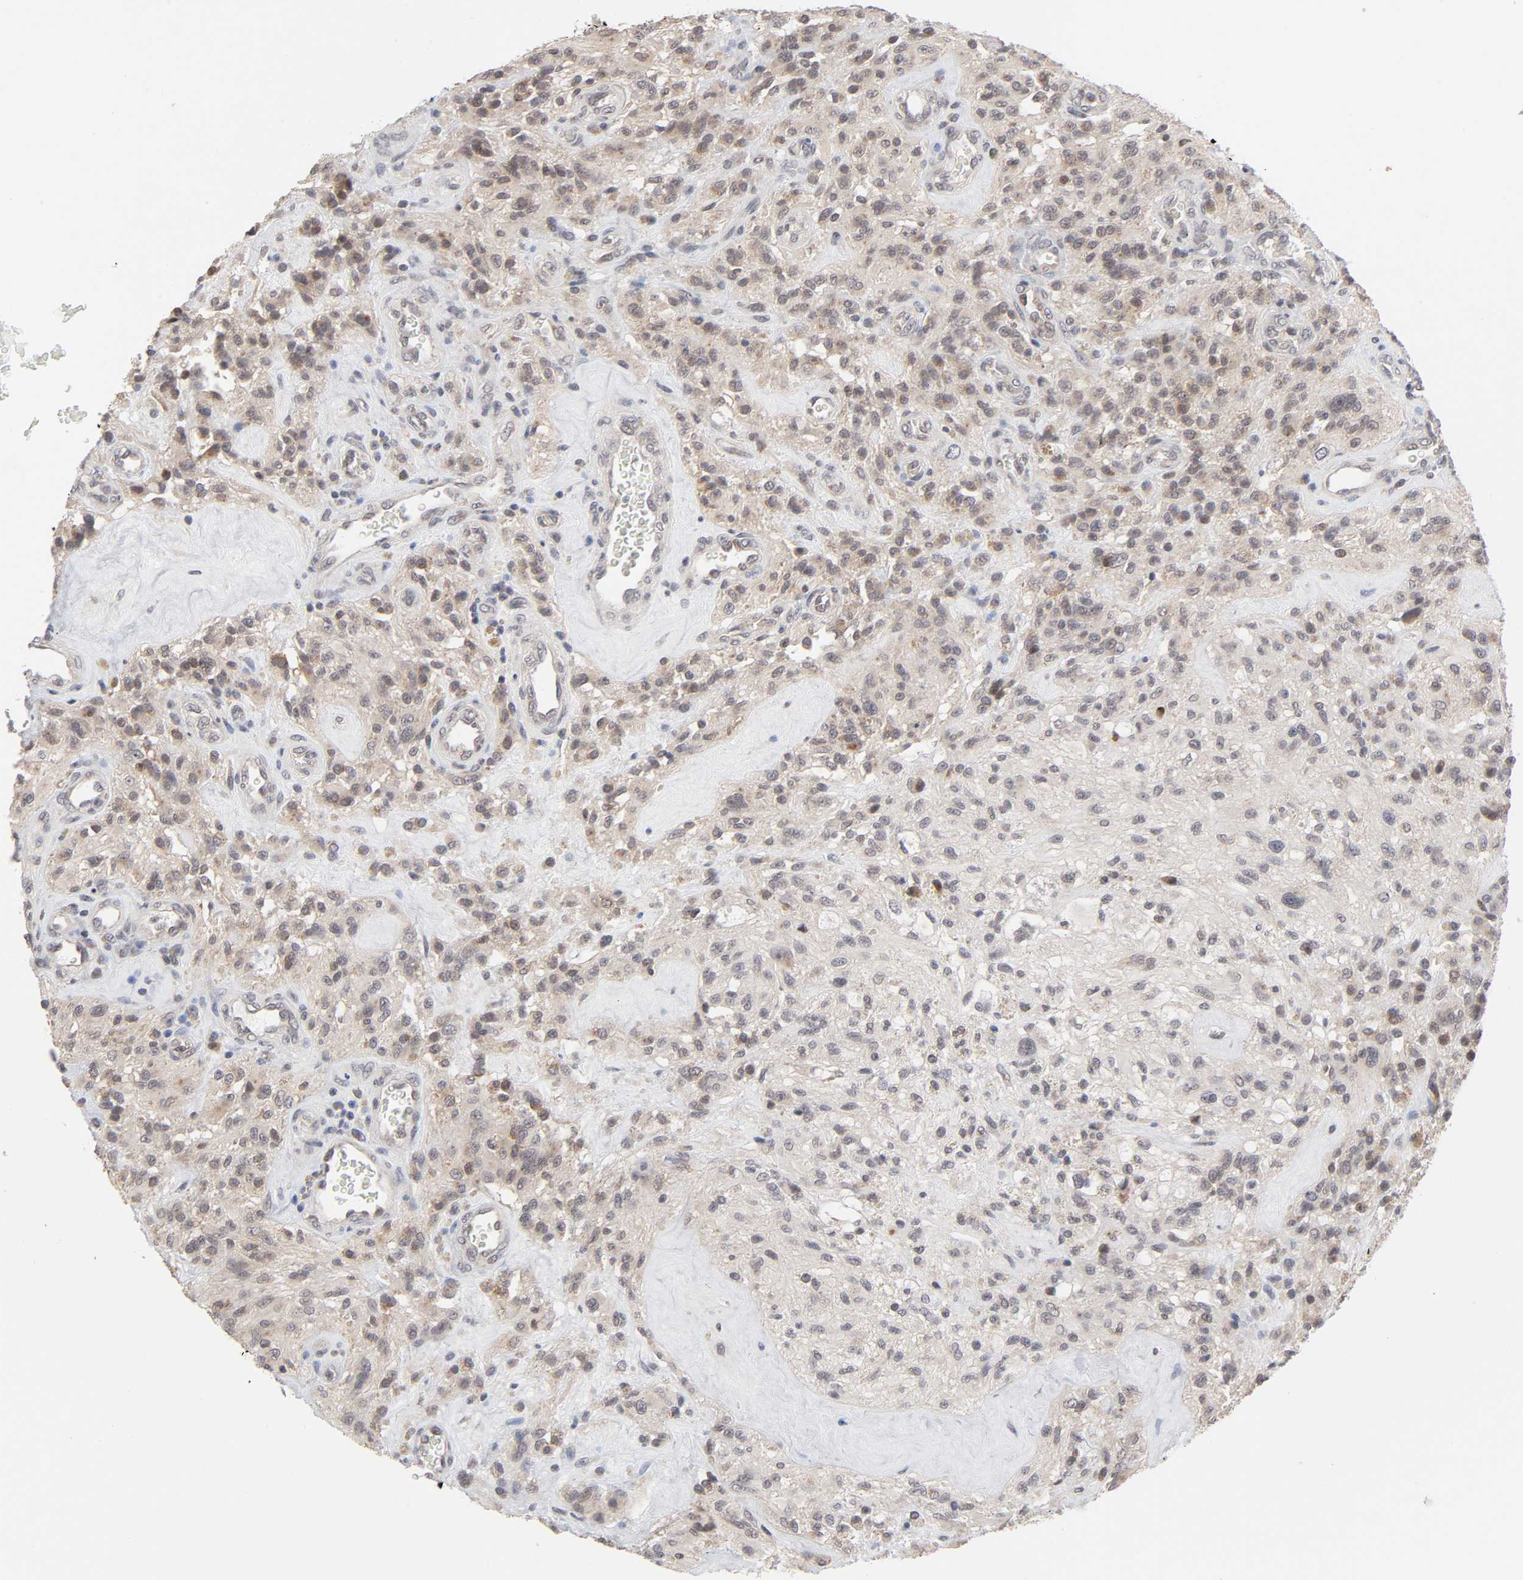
{"staining": {"intensity": "moderate", "quantity": "25%-75%", "location": "cytoplasmic/membranous"}, "tissue": "glioma", "cell_type": "Tumor cells", "image_type": "cancer", "snomed": [{"axis": "morphology", "description": "Normal tissue, NOS"}, {"axis": "morphology", "description": "Glioma, malignant, High grade"}, {"axis": "topography", "description": "Cerebral cortex"}], "caption": "A medium amount of moderate cytoplasmic/membranous expression is present in approximately 25%-75% of tumor cells in malignant glioma (high-grade) tissue. (IHC, brightfield microscopy, high magnification).", "gene": "AUH", "patient": {"sex": "male", "age": 56}}